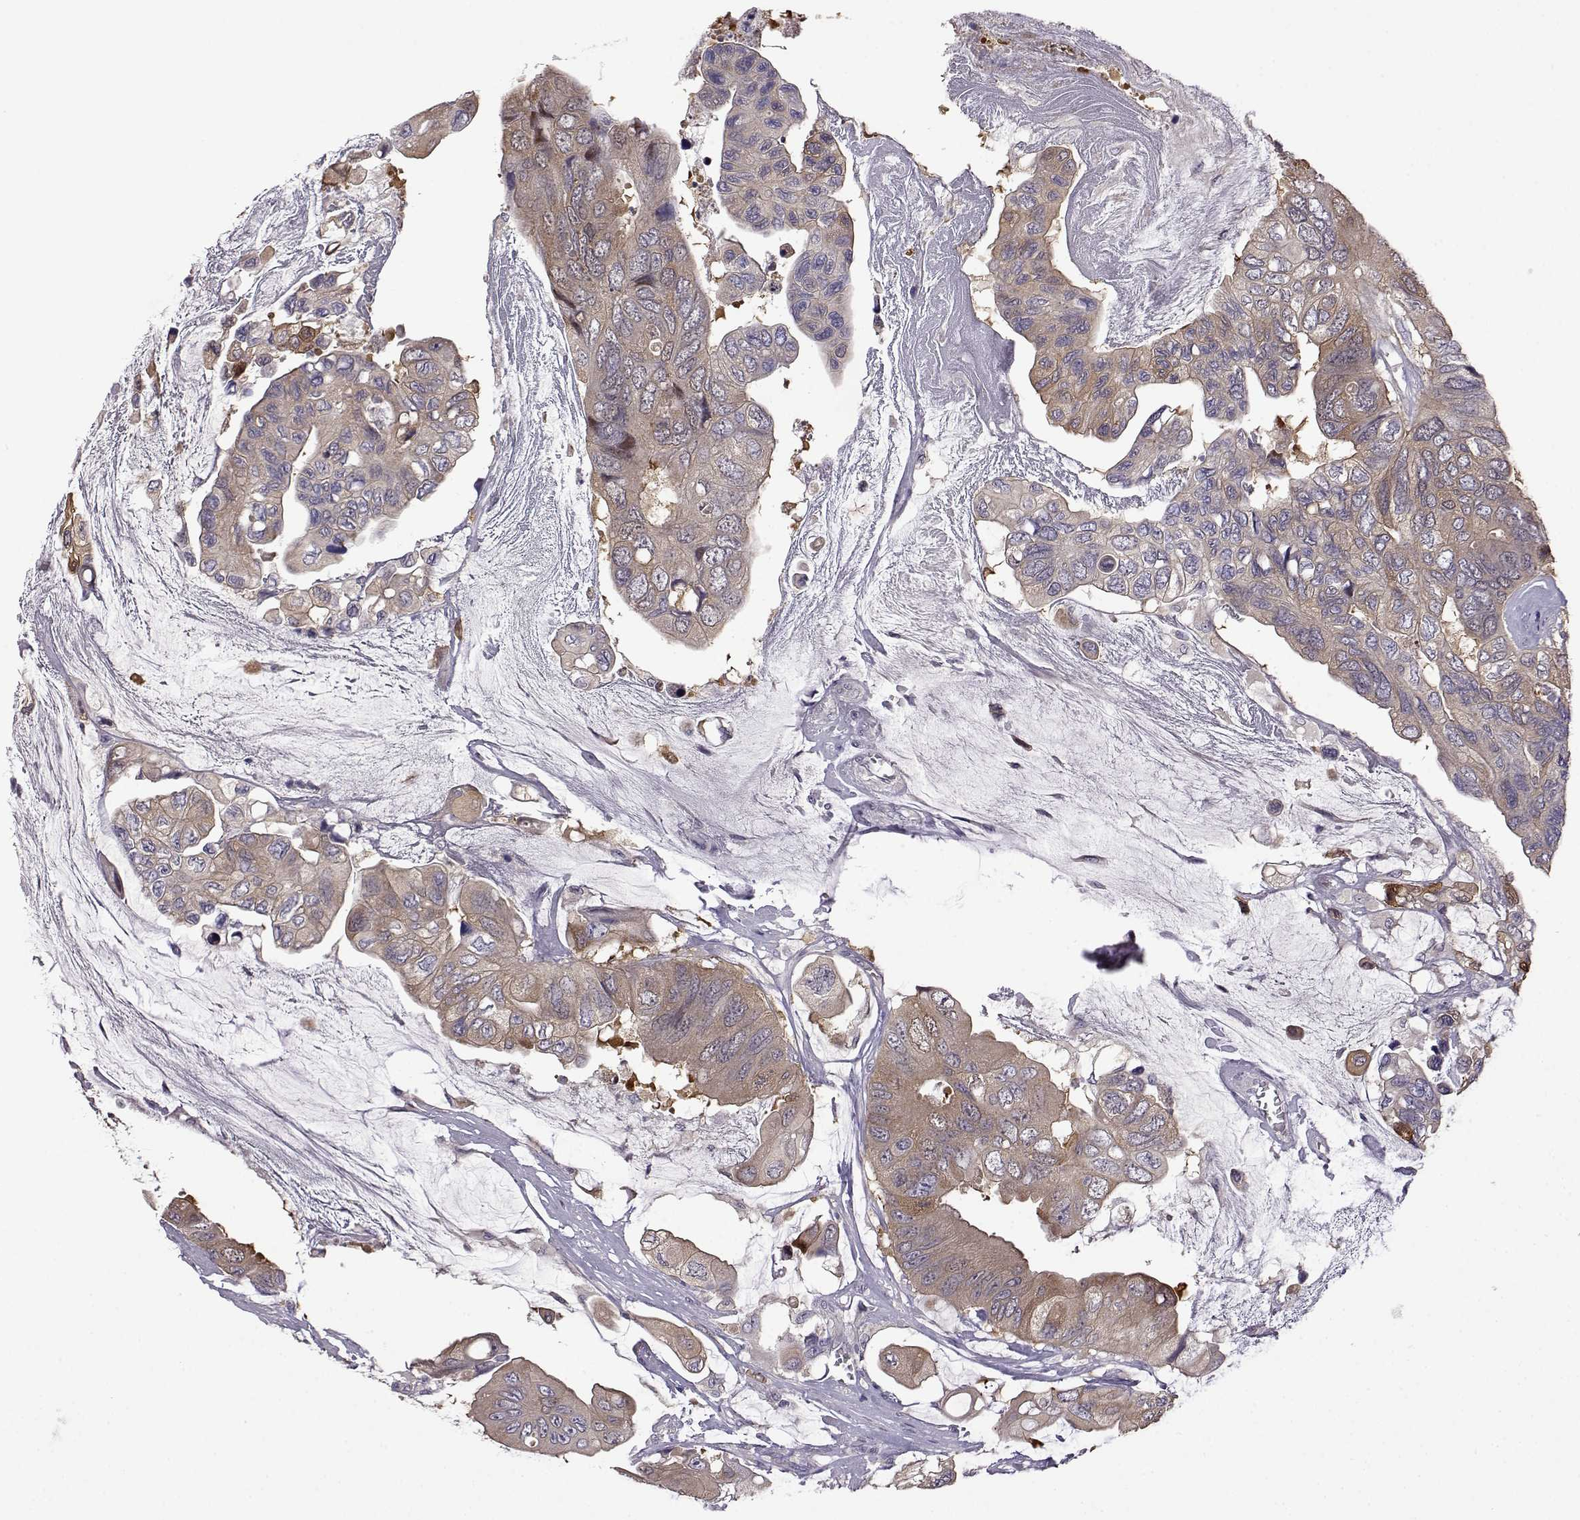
{"staining": {"intensity": "weak", "quantity": "25%-75%", "location": "cytoplasmic/membranous"}, "tissue": "colorectal cancer", "cell_type": "Tumor cells", "image_type": "cancer", "snomed": [{"axis": "morphology", "description": "Adenocarcinoma, NOS"}, {"axis": "topography", "description": "Rectum"}], "caption": "Approximately 25%-75% of tumor cells in colorectal adenocarcinoma demonstrate weak cytoplasmic/membranous protein positivity as visualized by brown immunohistochemical staining.", "gene": "VGF", "patient": {"sex": "male", "age": 63}}